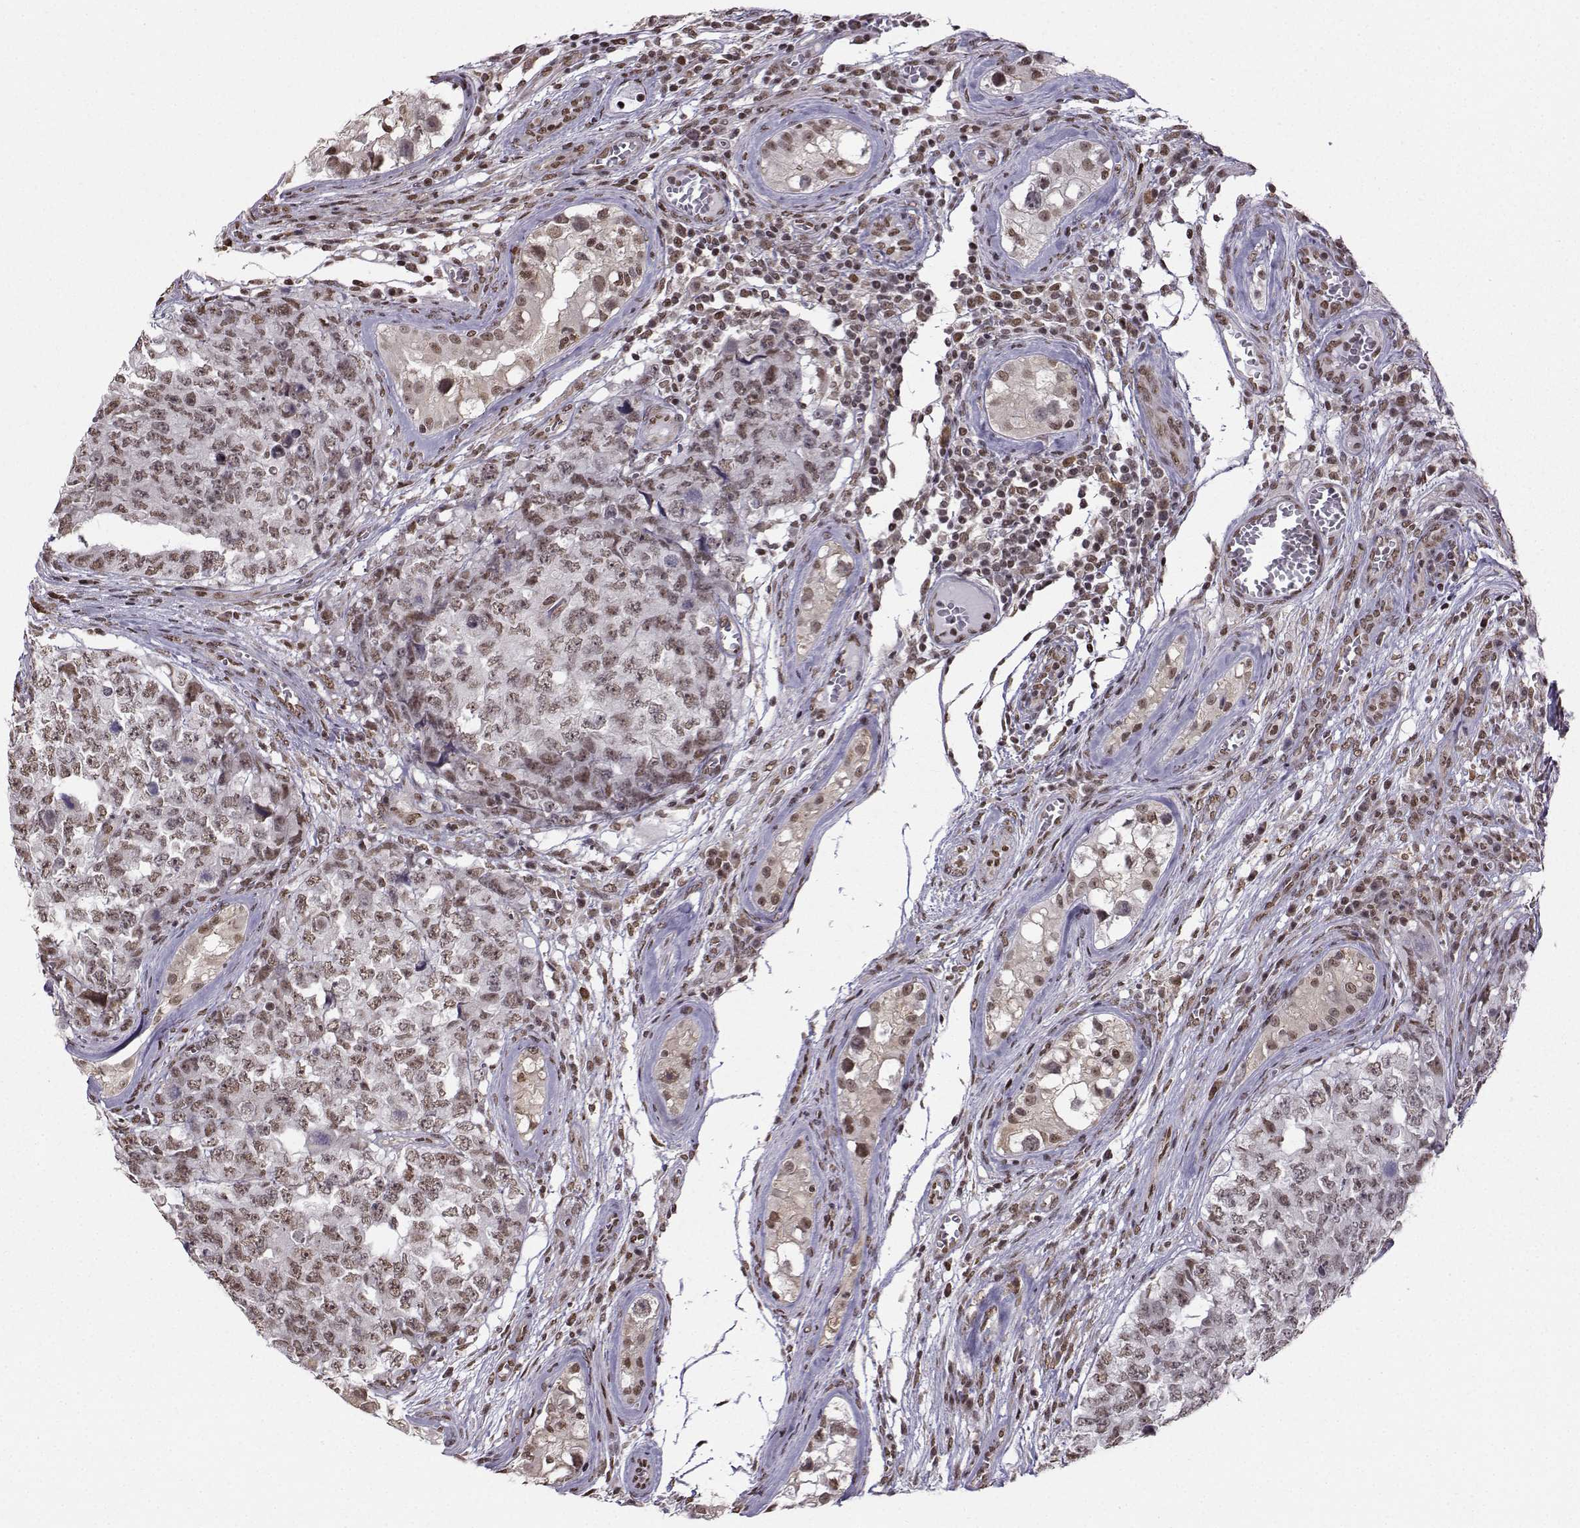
{"staining": {"intensity": "weak", "quantity": "25%-75%", "location": "nuclear"}, "tissue": "testis cancer", "cell_type": "Tumor cells", "image_type": "cancer", "snomed": [{"axis": "morphology", "description": "Carcinoma, Embryonal, NOS"}, {"axis": "topography", "description": "Testis"}], "caption": "Protein staining exhibits weak nuclear staining in approximately 25%-75% of tumor cells in testis cancer (embryonal carcinoma). Ihc stains the protein of interest in brown and the nuclei are stained blue.", "gene": "EZH1", "patient": {"sex": "male", "age": 23}}